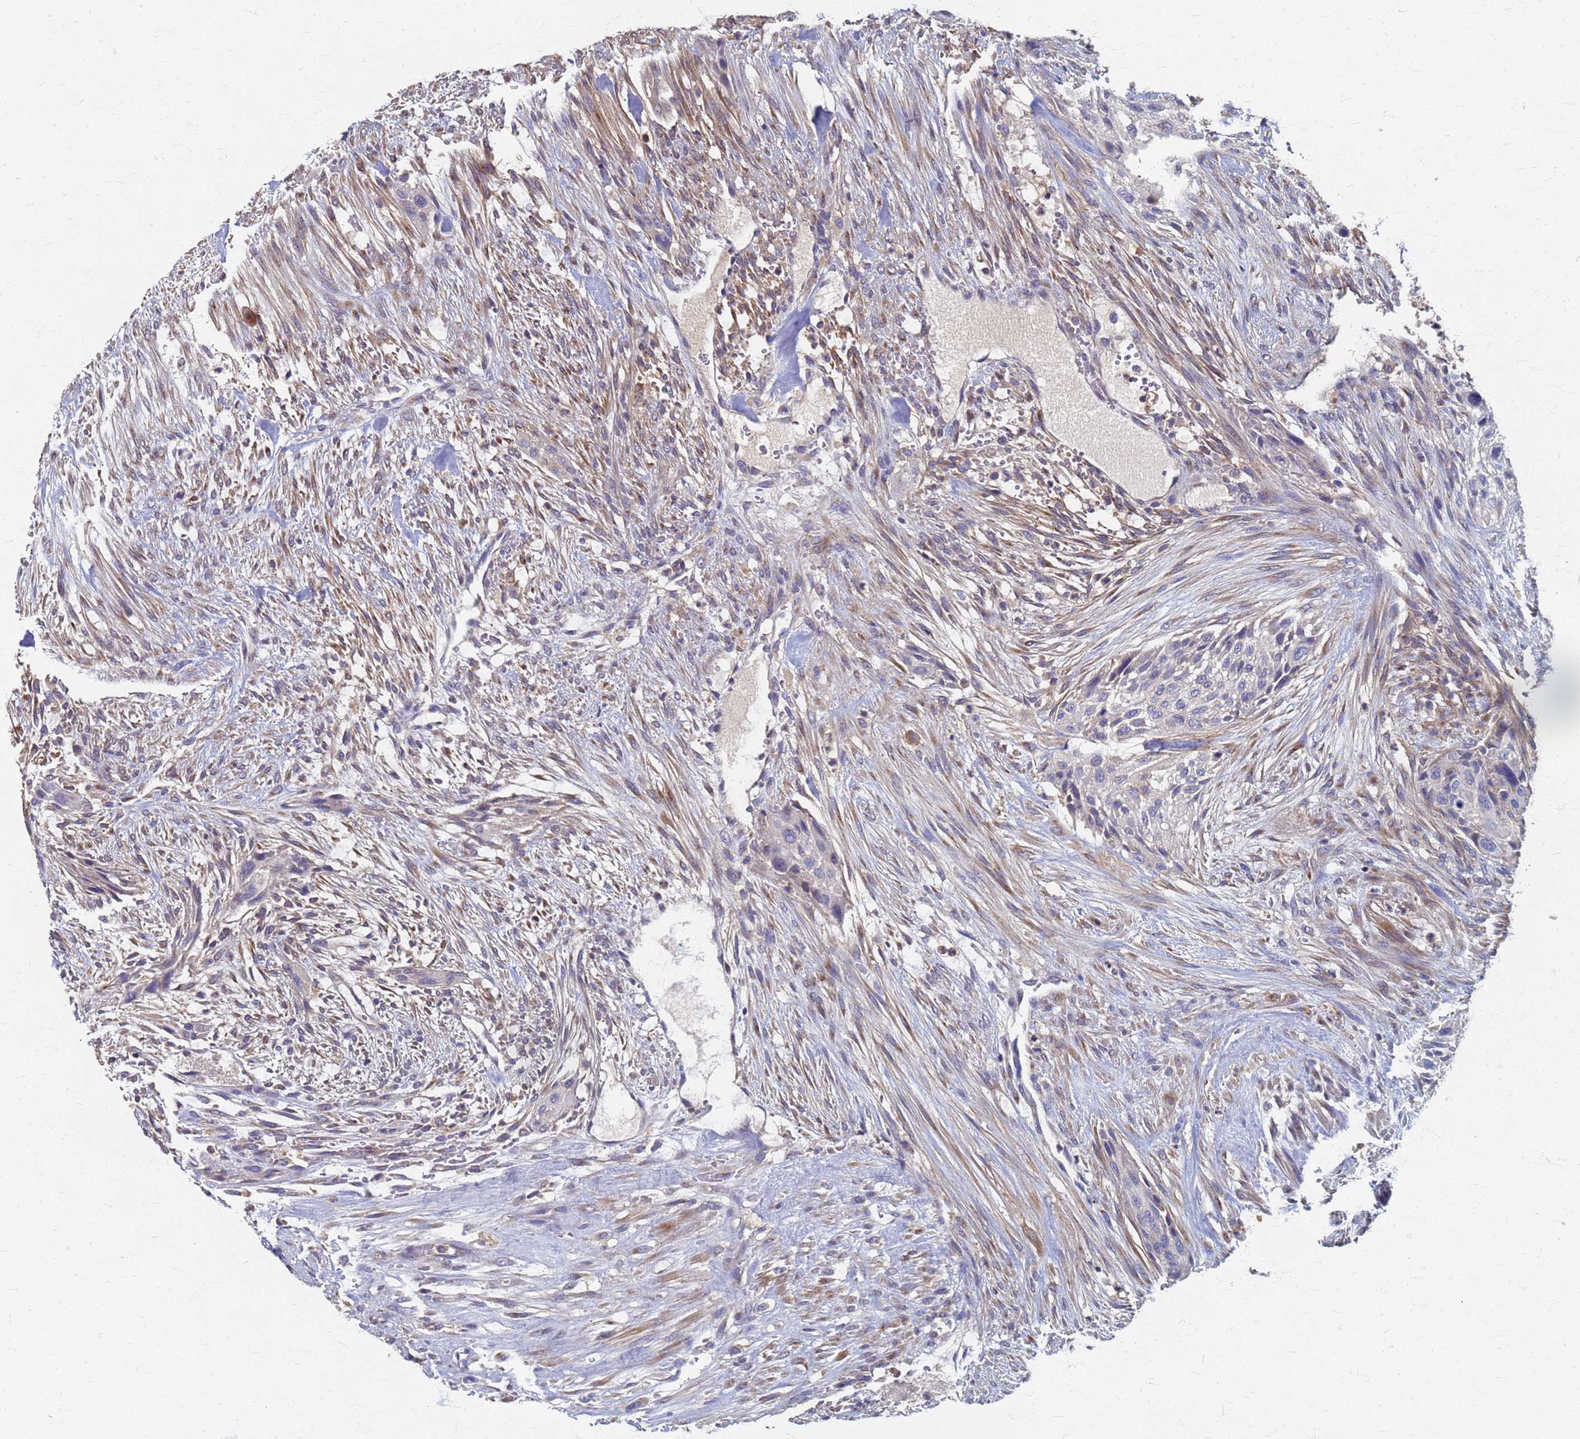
{"staining": {"intensity": "negative", "quantity": "none", "location": "none"}, "tissue": "urothelial cancer", "cell_type": "Tumor cells", "image_type": "cancer", "snomed": [{"axis": "morphology", "description": "Urothelial carcinoma, High grade"}, {"axis": "topography", "description": "Urinary bladder"}], "caption": "A micrograph of urothelial cancer stained for a protein exhibits no brown staining in tumor cells. (DAB (3,3'-diaminobenzidine) immunohistochemistry visualized using brightfield microscopy, high magnification).", "gene": "KRCC1", "patient": {"sex": "male", "age": 35}}